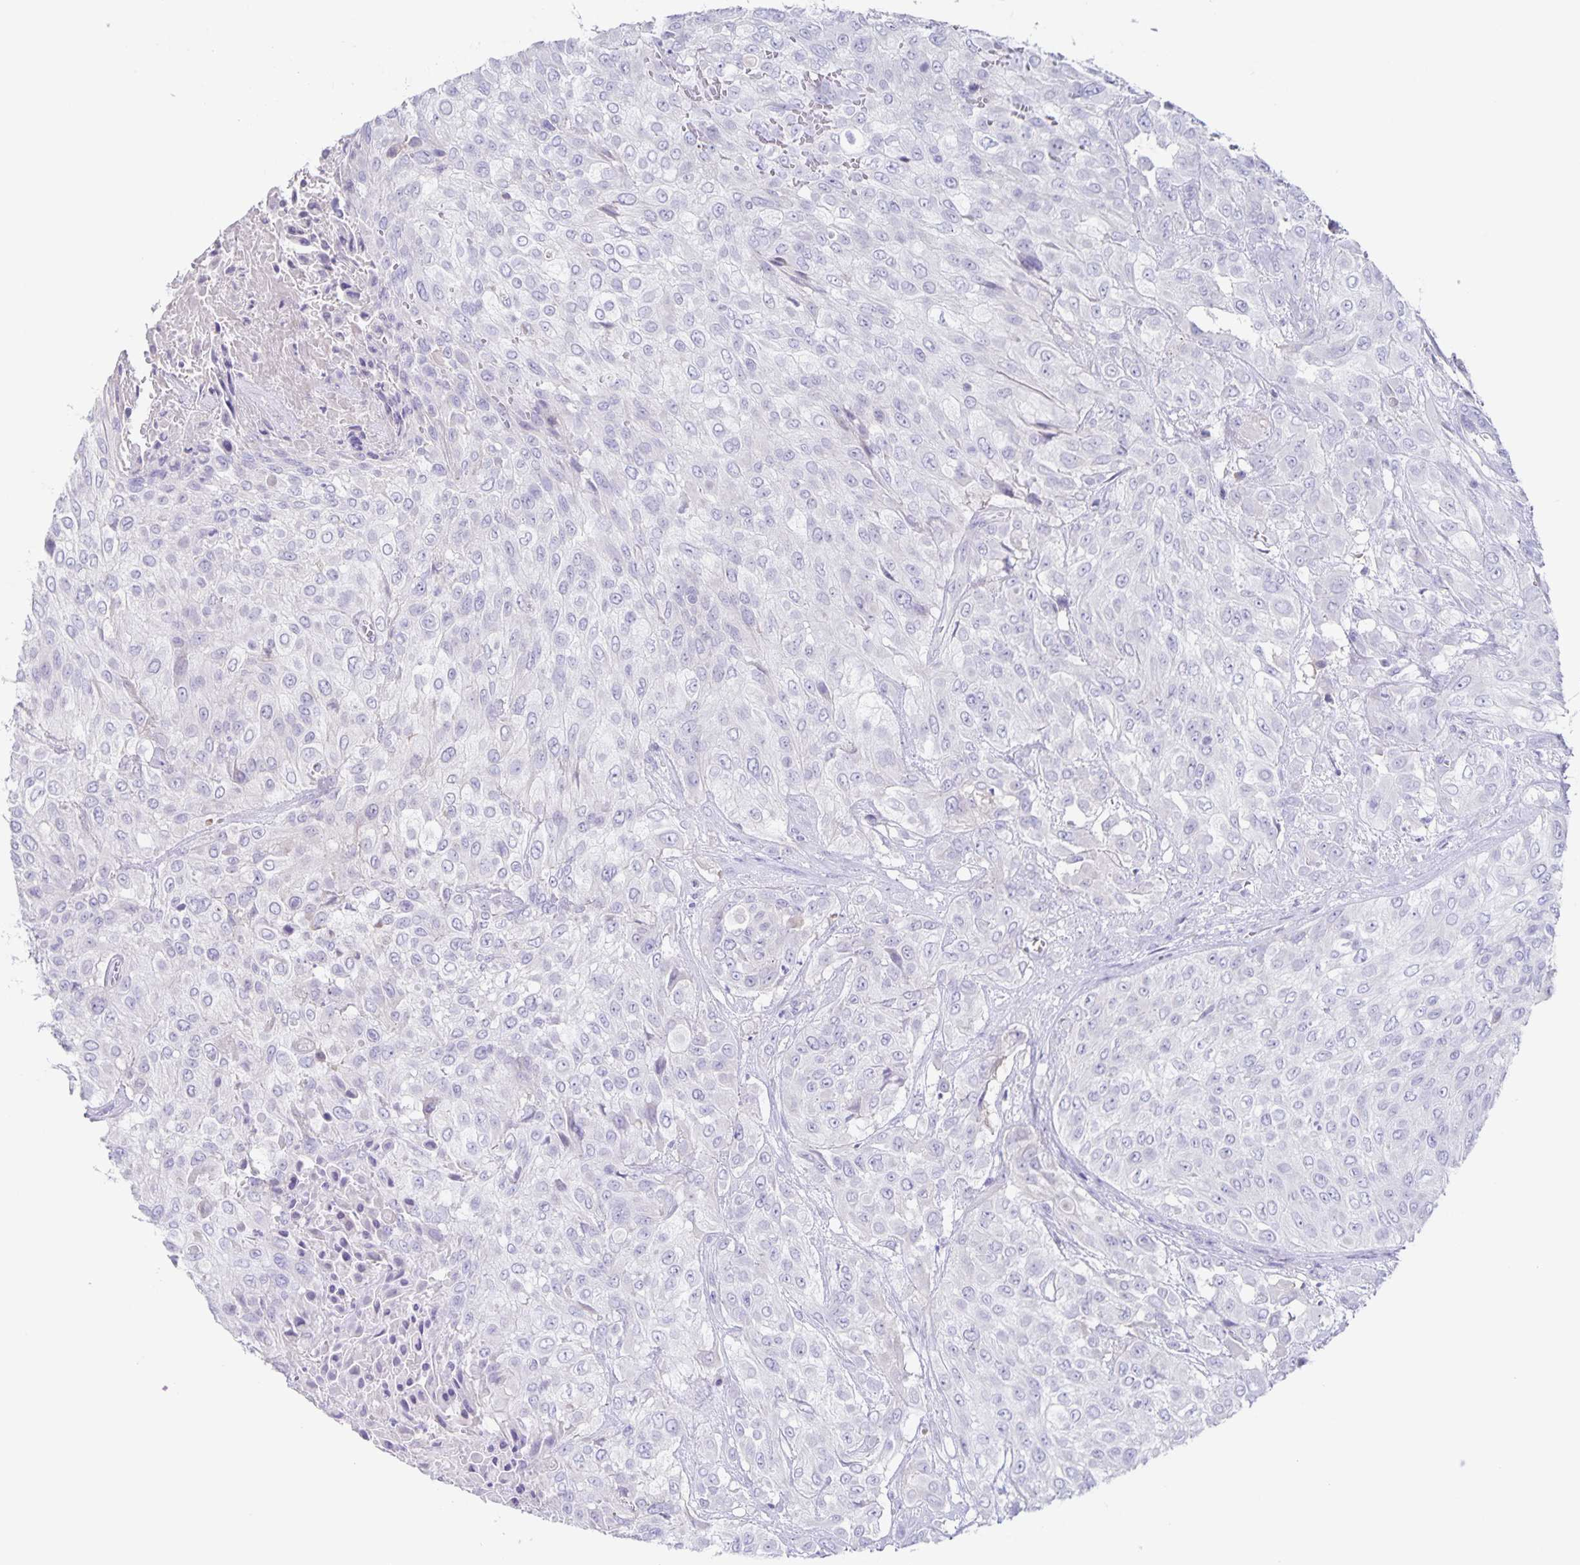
{"staining": {"intensity": "negative", "quantity": "none", "location": "none"}, "tissue": "urothelial cancer", "cell_type": "Tumor cells", "image_type": "cancer", "snomed": [{"axis": "morphology", "description": "Urothelial carcinoma, High grade"}, {"axis": "topography", "description": "Urinary bladder"}], "caption": "Micrograph shows no significant protein positivity in tumor cells of urothelial cancer.", "gene": "RPL36A", "patient": {"sex": "male", "age": 57}}